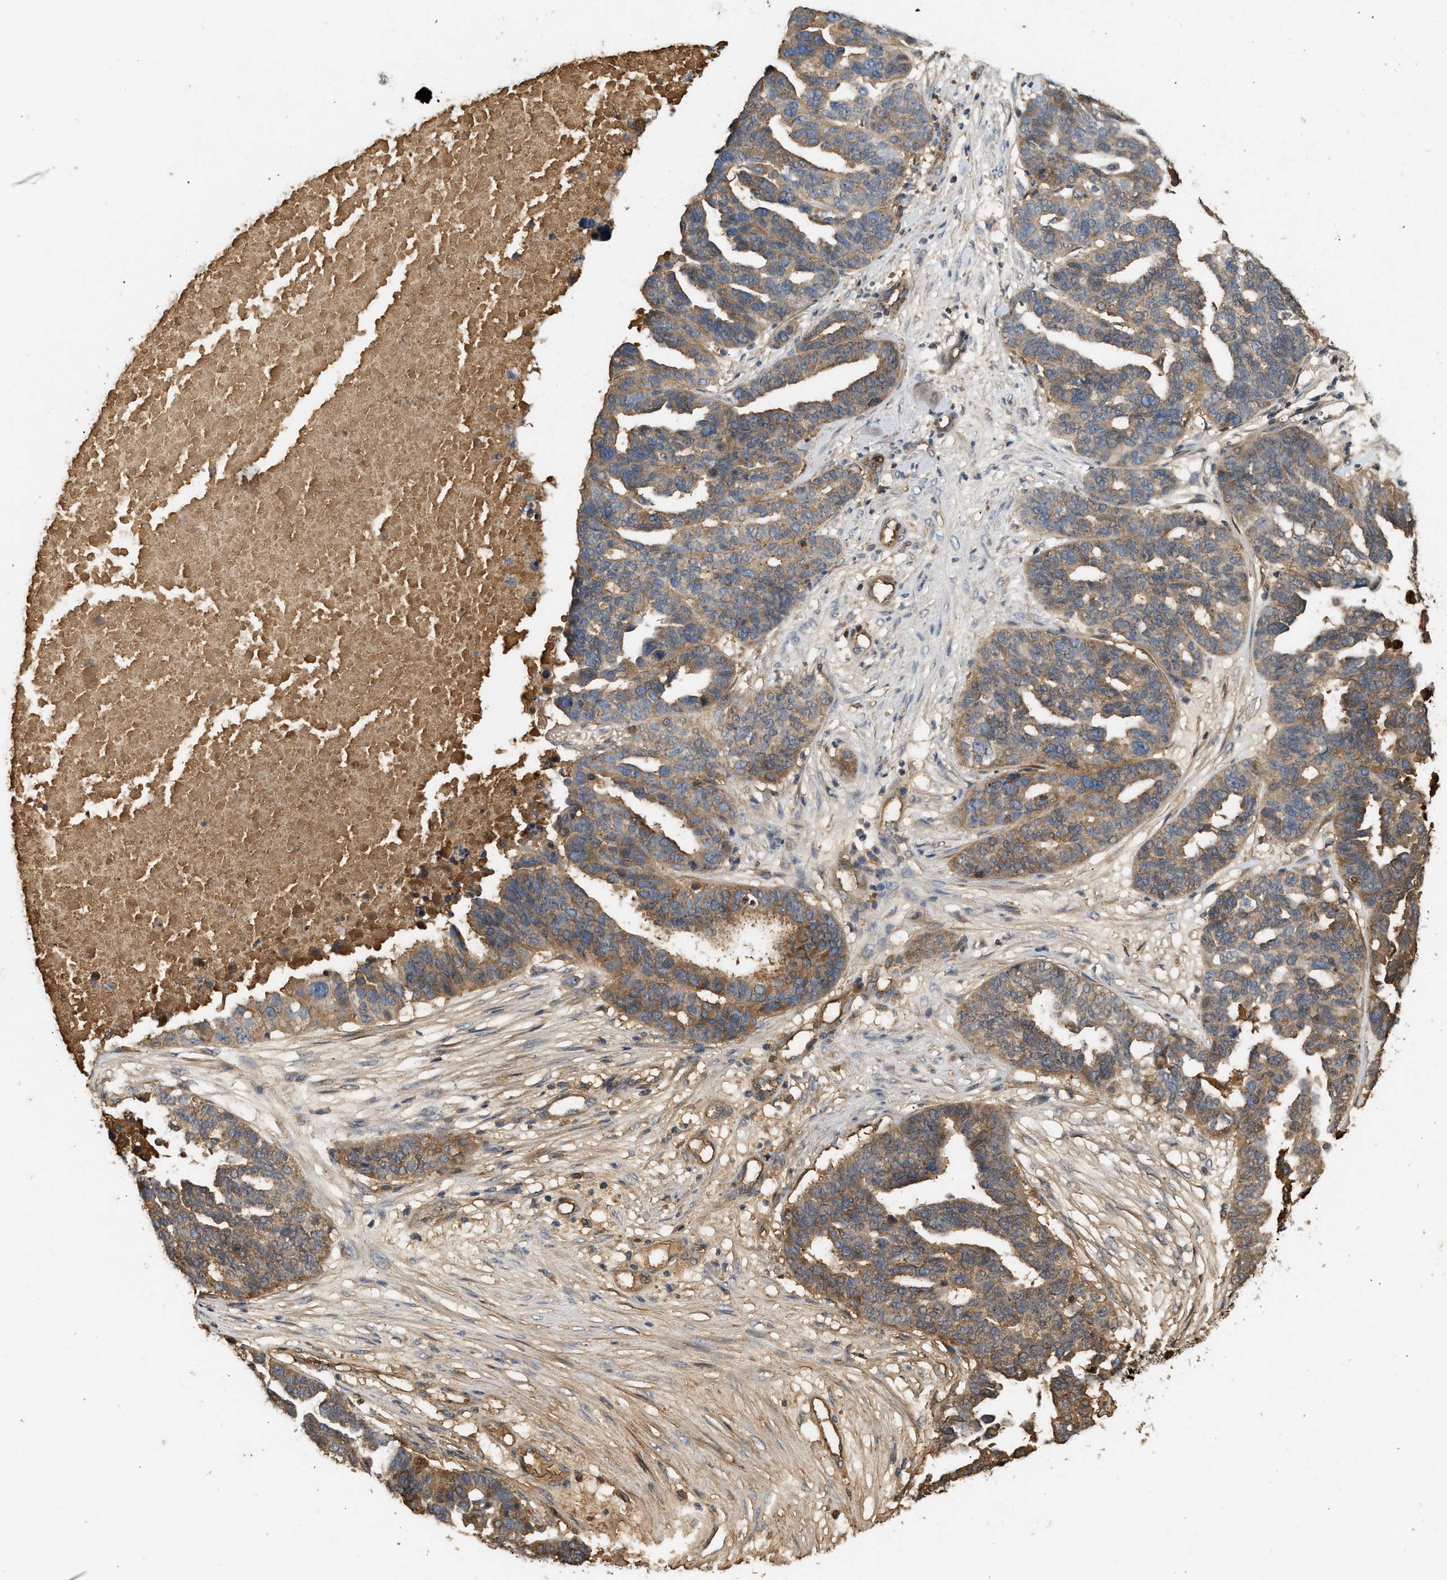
{"staining": {"intensity": "moderate", "quantity": ">75%", "location": "cytoplasmic/membranous"}, "tissue": "ovarian cancer", "cell_type": "Tumor cells", "image_type": "cancer", "snomed": [{"axis": "morphology", "description": "Cystadenocarcinoma, serous, NOS"}, {"axis": "topography", "description": "Ovary"}], "caption": "A brown stain labels moderate cytoplasmic/membranous staining of a protein in human serous cystadenocarcinoma (ovarian) tumor cells.", "gene": "F8", "patient": {"sex": "female", "age": 59}}